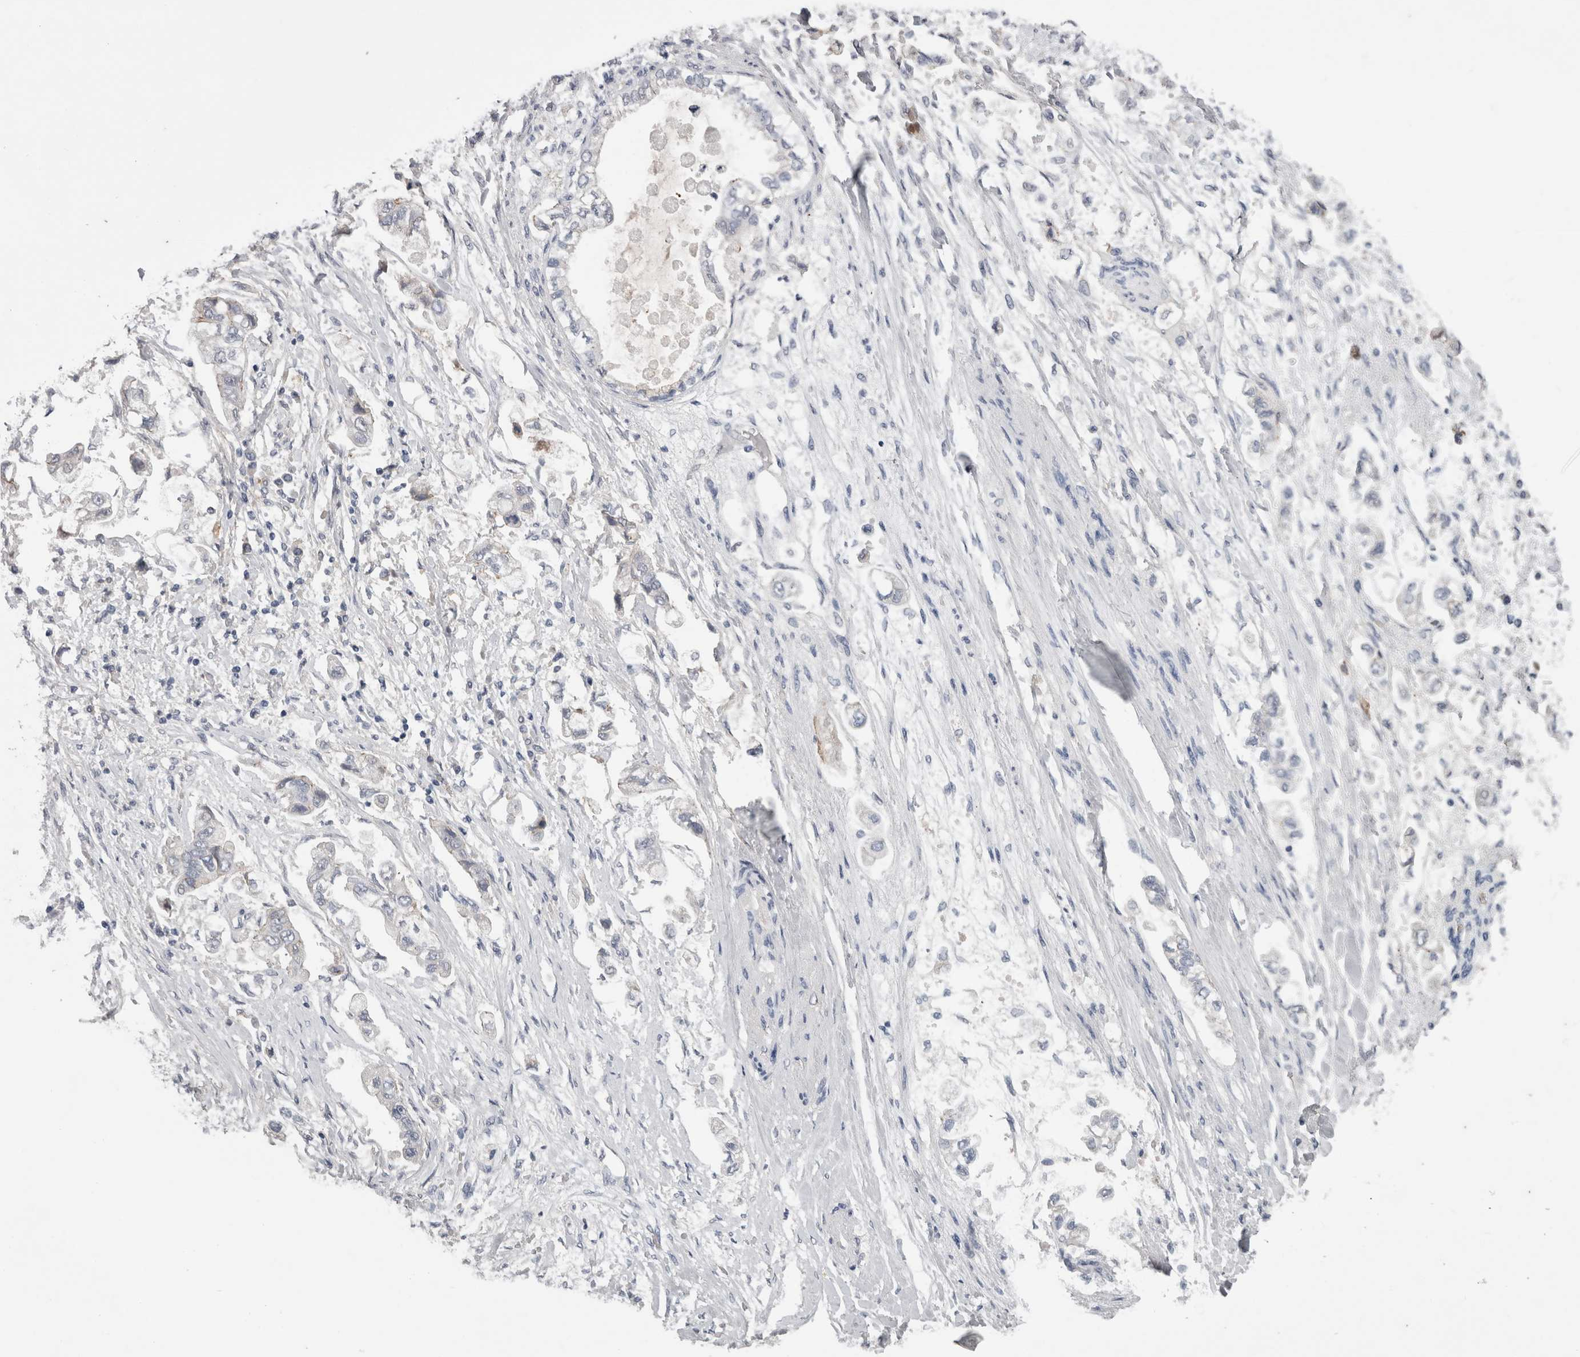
{"staining": {"intensity": "negative", "quantity": "none", "location": "none"}, "tissue": "stomach cancer", "cell_type": "Tumor cells", "image_type": "cancer", "snomed": [{"axis": "morphology", "description": "Adenocarcinoma, NOS"}, {"axis": "topography", "description": "Stomach"}], "caption": "Immunohistochemical staining of human stomach cancer (adenocarcinoma) shows no significant positivity in tumor cells. Nuclei are stained in blue.", "gene": "NECTIN2", "patient": {"sex": "male", "age": 62}}